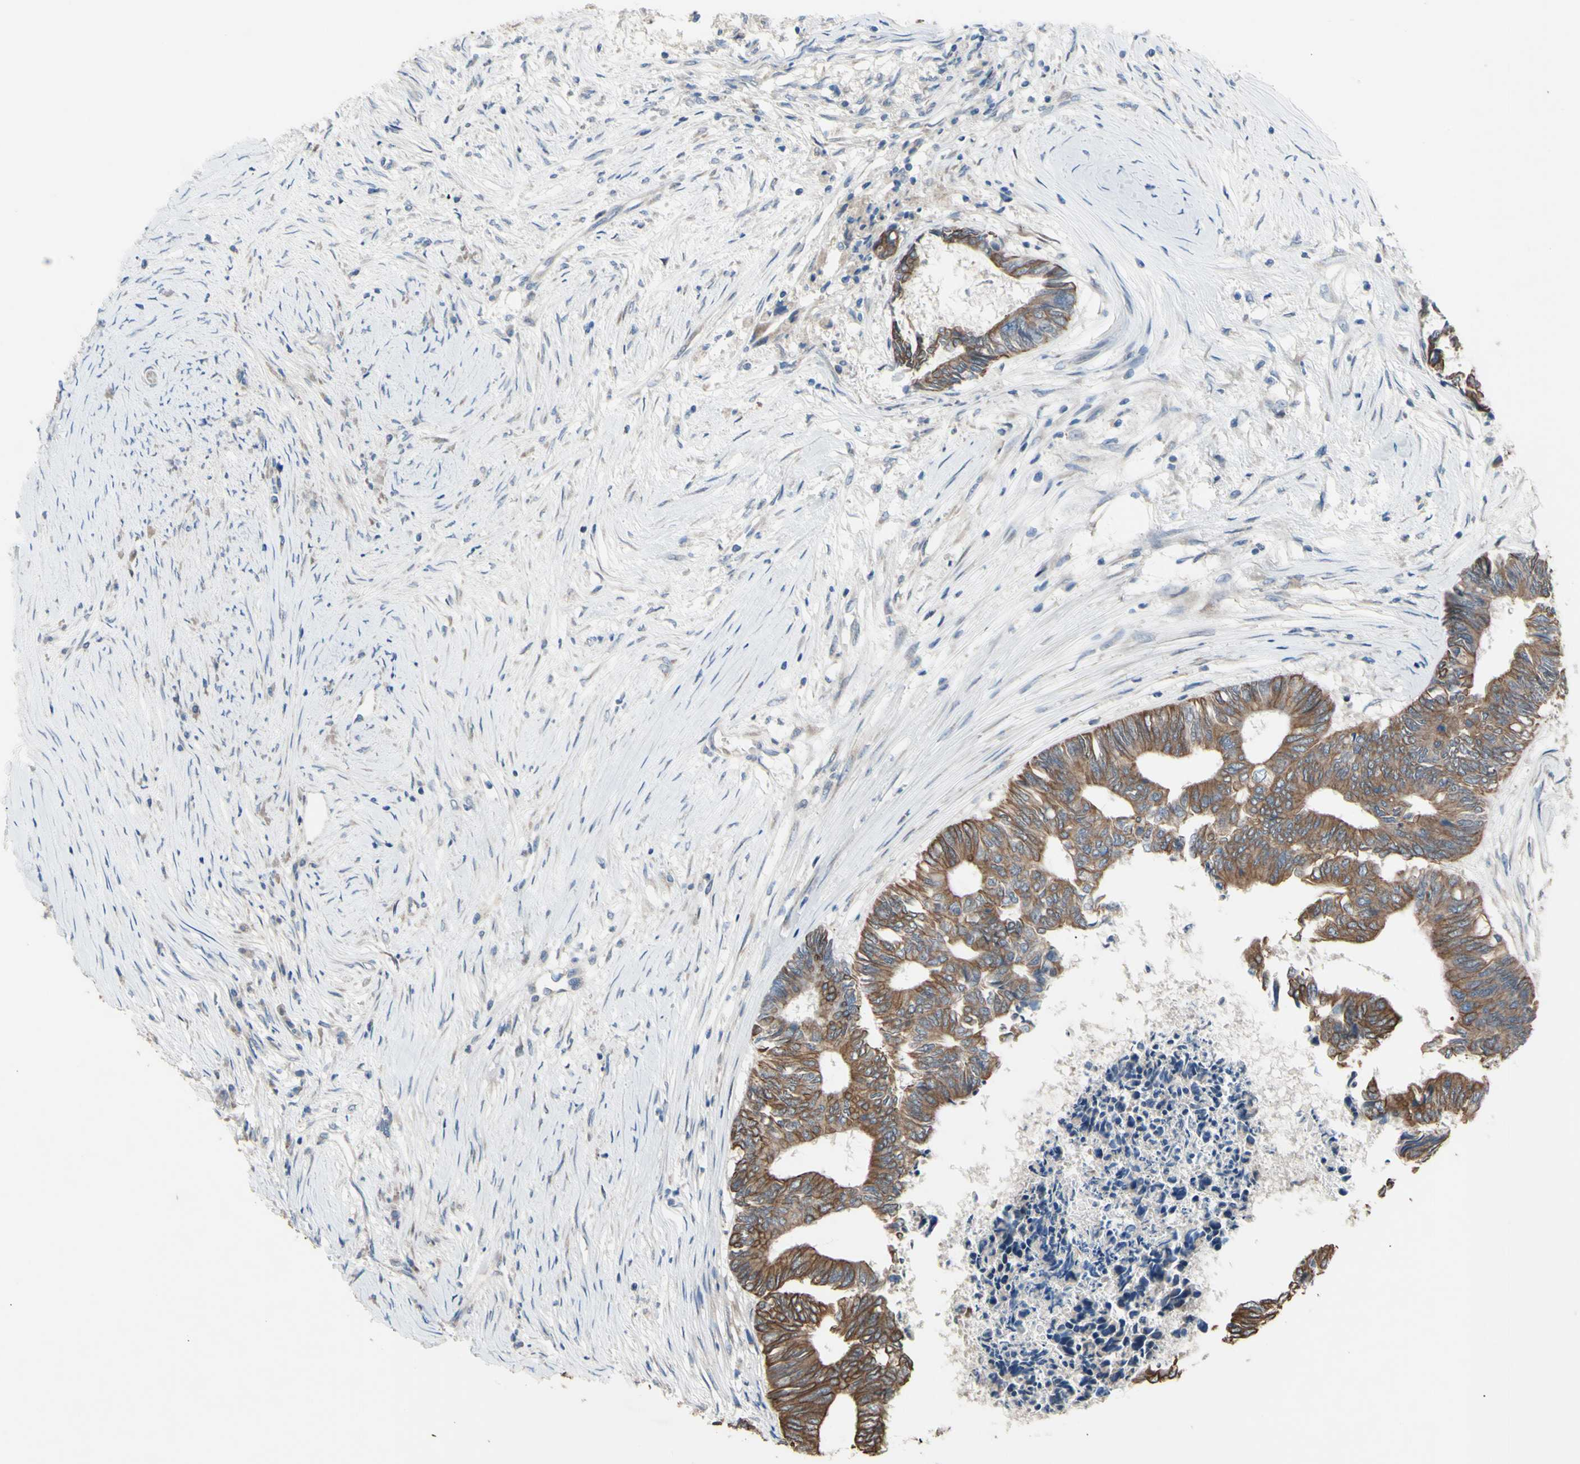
{"staining": {"intensity": "moderate", "quantity": ">75%", "location": "cytoplasmic/membranous"}, "tissue": "colorectal cancer", "cell_type": "Tumor cells", "image_type": "cancer", "snomed": [{"axis": "morphology", "description": "Adenocarcinoma, NOS"}, {"axis": "topography", "description": "Rectum"}], "caption": "Immunohistochemistry (IHC) staining of colorectal cancer (adenocarcinoma), which exhibits medium levels of moderate cytoplasmic/membranous positivity in about >75% of tumor cells indicating moderate cytoplasmic/membranous protein expression. The staining was performed using DAB (3,3'-diaminobenzidine) (brown) for protein detection and nuclei were counterstained in hematoxylin (blue).", "gene": "GRAMD2B", "patient": {"sex": "male", "age": 63}}